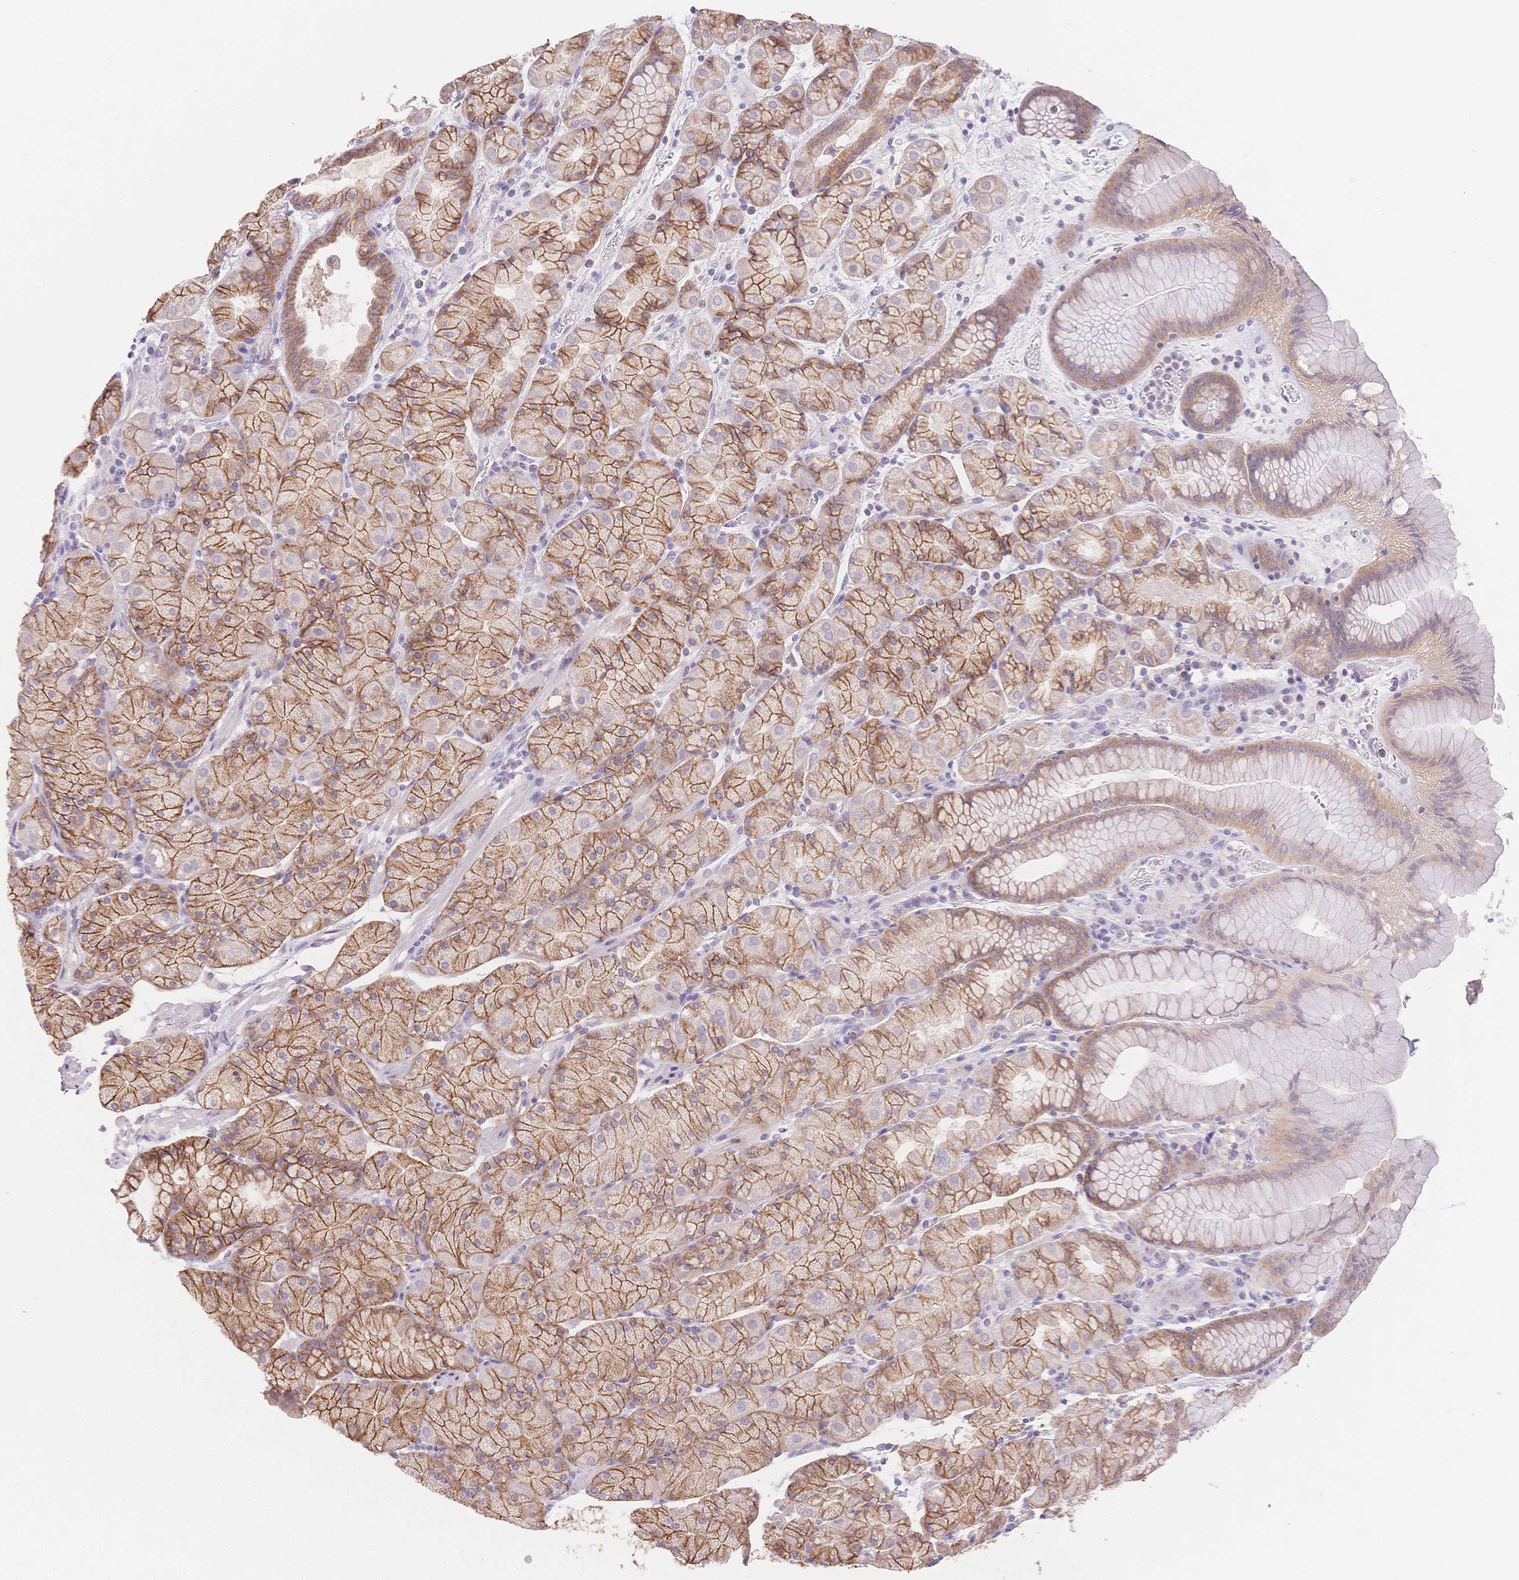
{"staining": {"intensity": "moderate", "quantity": ">75%", "location": "cytoplasmic/membranous"}, "tissue": "stomach", "cell_type": "Glandular cells", "image_type": "normal", "snomed": [{"axis": "morphology", "description": "Normal tissue, NOS"}, {"axis": "topography", "description": "Stomach, upper"}, {"axis": "topography", "description": "Stomach"}], "caption": "High-magnification brightfield microscopy of benign stomach stained with DAB (brown) and counterstained with hematoxylin (blue). glandular cells exhibit moderate cytoplasmic/membranous expression is identified in about>75% of cells. The staining is performed using DAB (3,3'-diaminobenzidine) brown chromogen to label protein expression. The nuclei are counter-stained blue using hematoxylin.", "gene": "SUV39H2", "patient": {"sex": "male", "age": 76}}